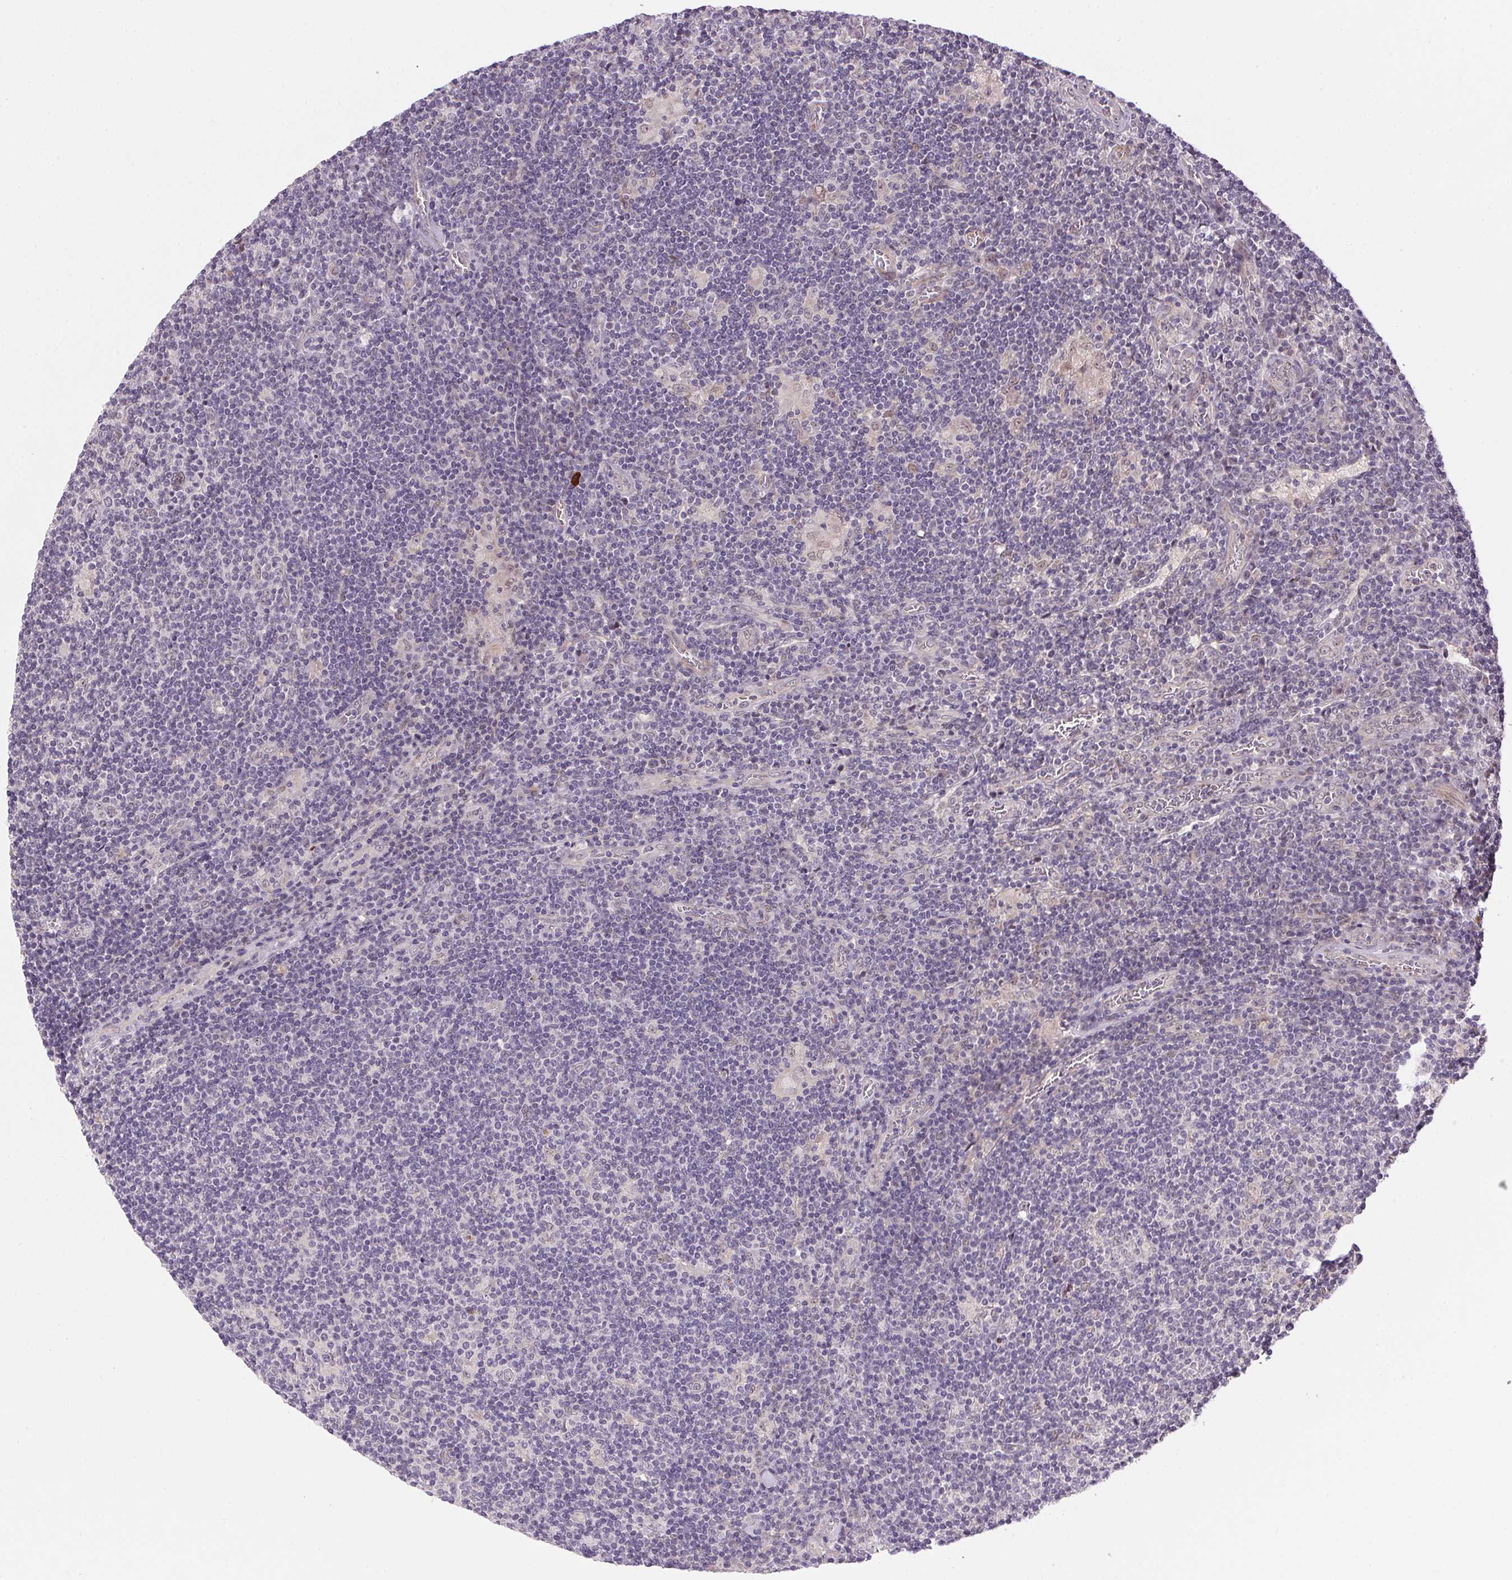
{"staining": {"intensity": "negative", "quantity": "none", "location": "none"}, "tissue": "lymphoma", "cell_type": "Tumor cells", "image_type": "cancer", "snomed": [{"axis": "morphology", "description": "Hodgkin's disease, NOS"}, {"axis": "topography", "description": "Lymph node"}], "caption": "Immunohistochemistry (IHC) of Hodgkin's disease shows no expression in tumor cells.", "gene": "CFAP92", "patient": {"sex": "male", "age": 40}}